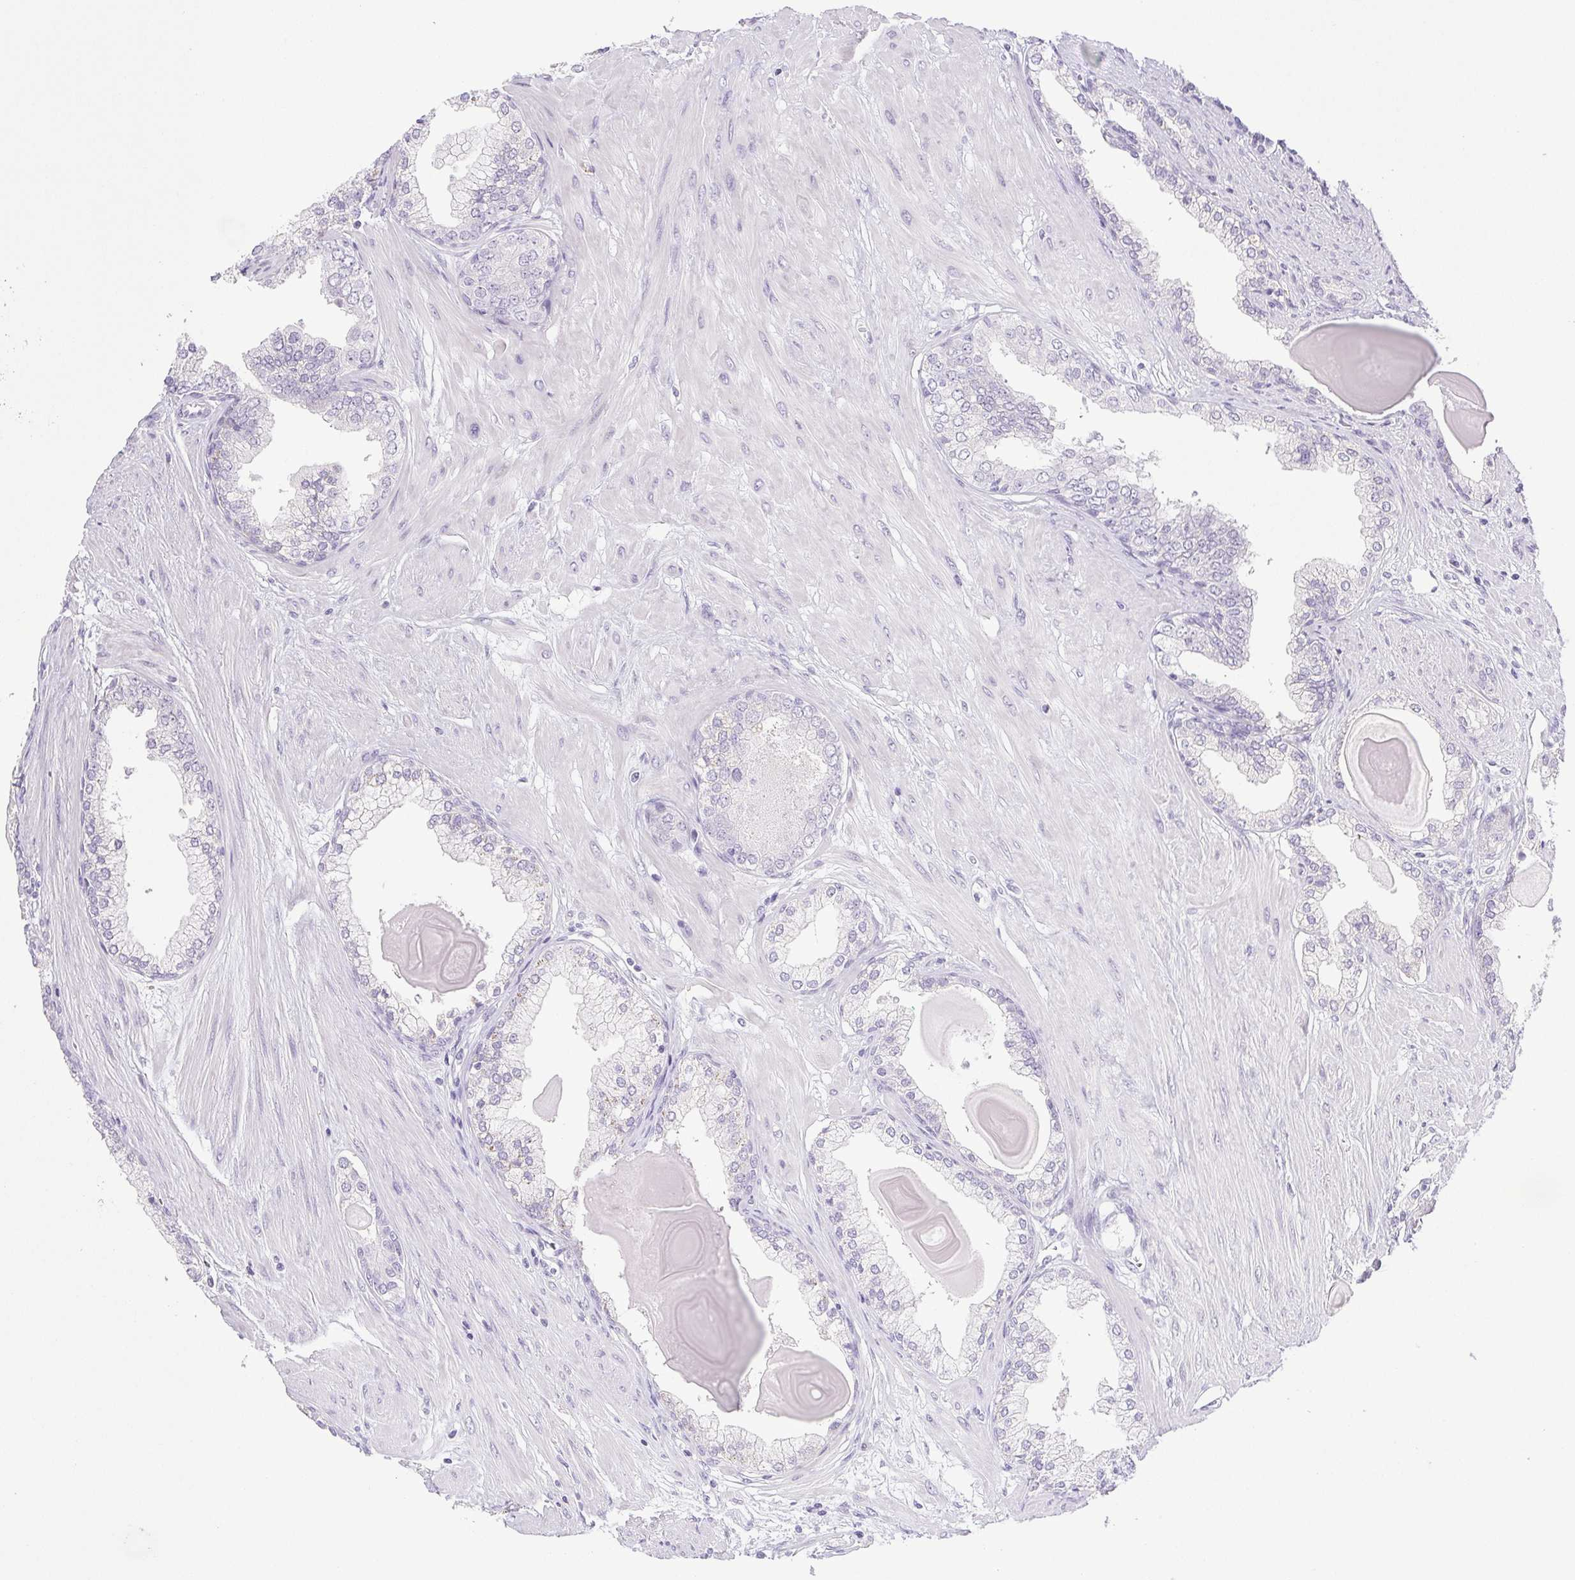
{"staining": {"intensity": "negative", "quantity": "none", "location": "none"}, "tissue": "prostate cancer", "cell_type": "Tumor cells", "image_type": "cancer", "snomed": [{"axis": "morphology", "description": "Adenocarcinoma, Low grade"}, {"axis": "topography", "description": "Prostate"}], "caption": "Image shows no protein expression in tumor cells of prostate cancer (low-grade adenocarcinoma) tissue.", "gene": "PAPPA2", "patient": {"sex": "male", "age": 64}}